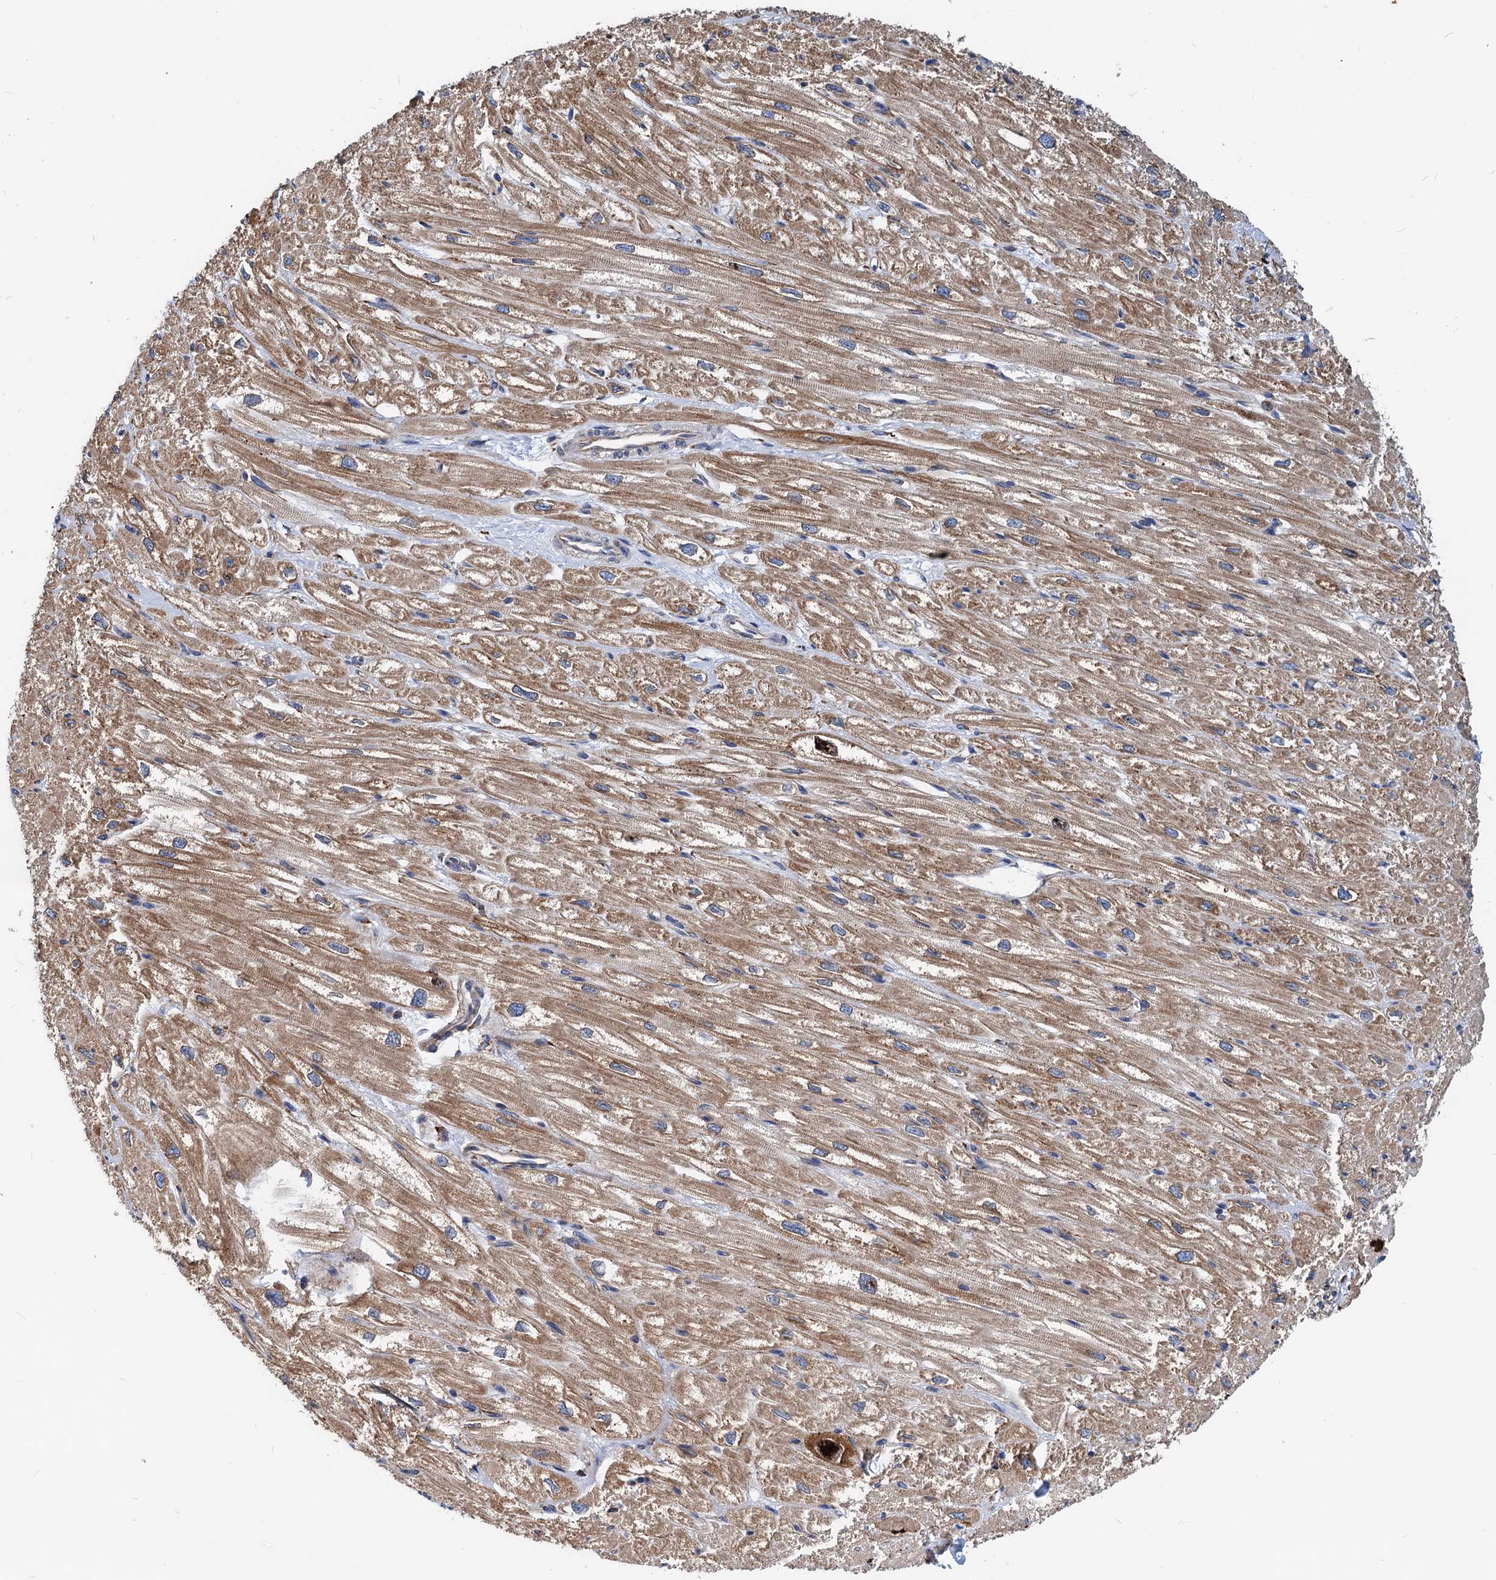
{"staining": {"intensity": "moderate", "quantity": "25%-75%", "location": "cytoplasmic/membranous"}, "tissue": "heart muscle", "cell_type": "Cardiomyocytes", "image_type": "normal", "snomed": [{"axis": "morphology", "description": "Normal tissue, NOS"}, {"axis": "topography", "description": "Heart"}], "caption": "Immunohistochemical staining of normal human heart muscle reveals moderate cytoplasmic/membranous protein expression in approximately 25%-75% of cardiomyocytes. The protein of interest is shown in brown color, while the nuclei are stained blue.", "gene": "HSPA5", "patient": {"sex": "male", "age": 50}}